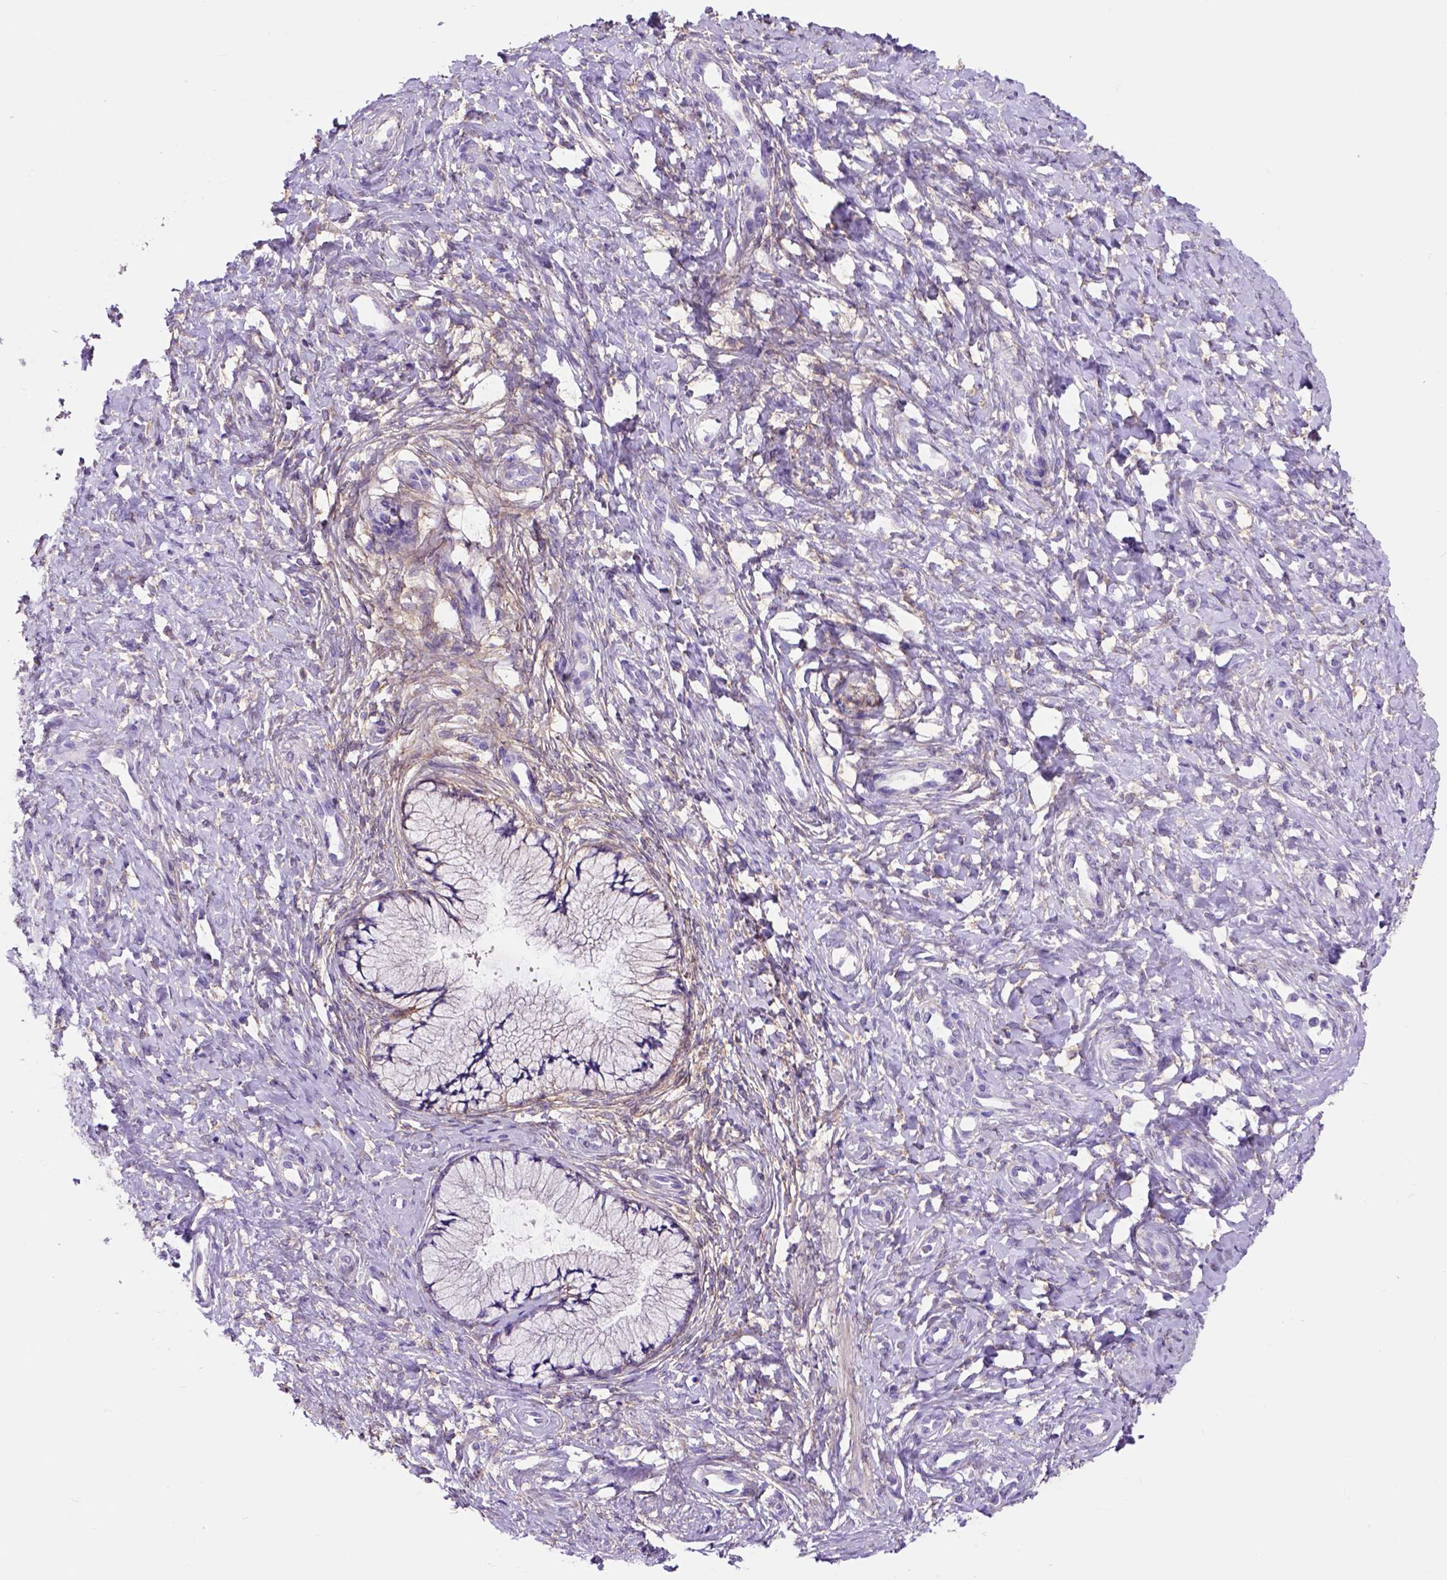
{"staining": {"intensity": "negative", "quantity": "none", "location": "none"}, "tissue": "cervix", "cell_type": "Glandular cells", "image_type": "normal", "snomed": [{"axis": "morphology", "description": "Normal tissue, NOS"}, {"axis": "topography", "description": "Cervix"}], "caption": "There is no significant staining in glandular cells of cervix. (Immunohistochemistry, brightfield microscopy, high magnification).", "gene": "EGFR", "patient": {"sex": "female", "age": 37}}